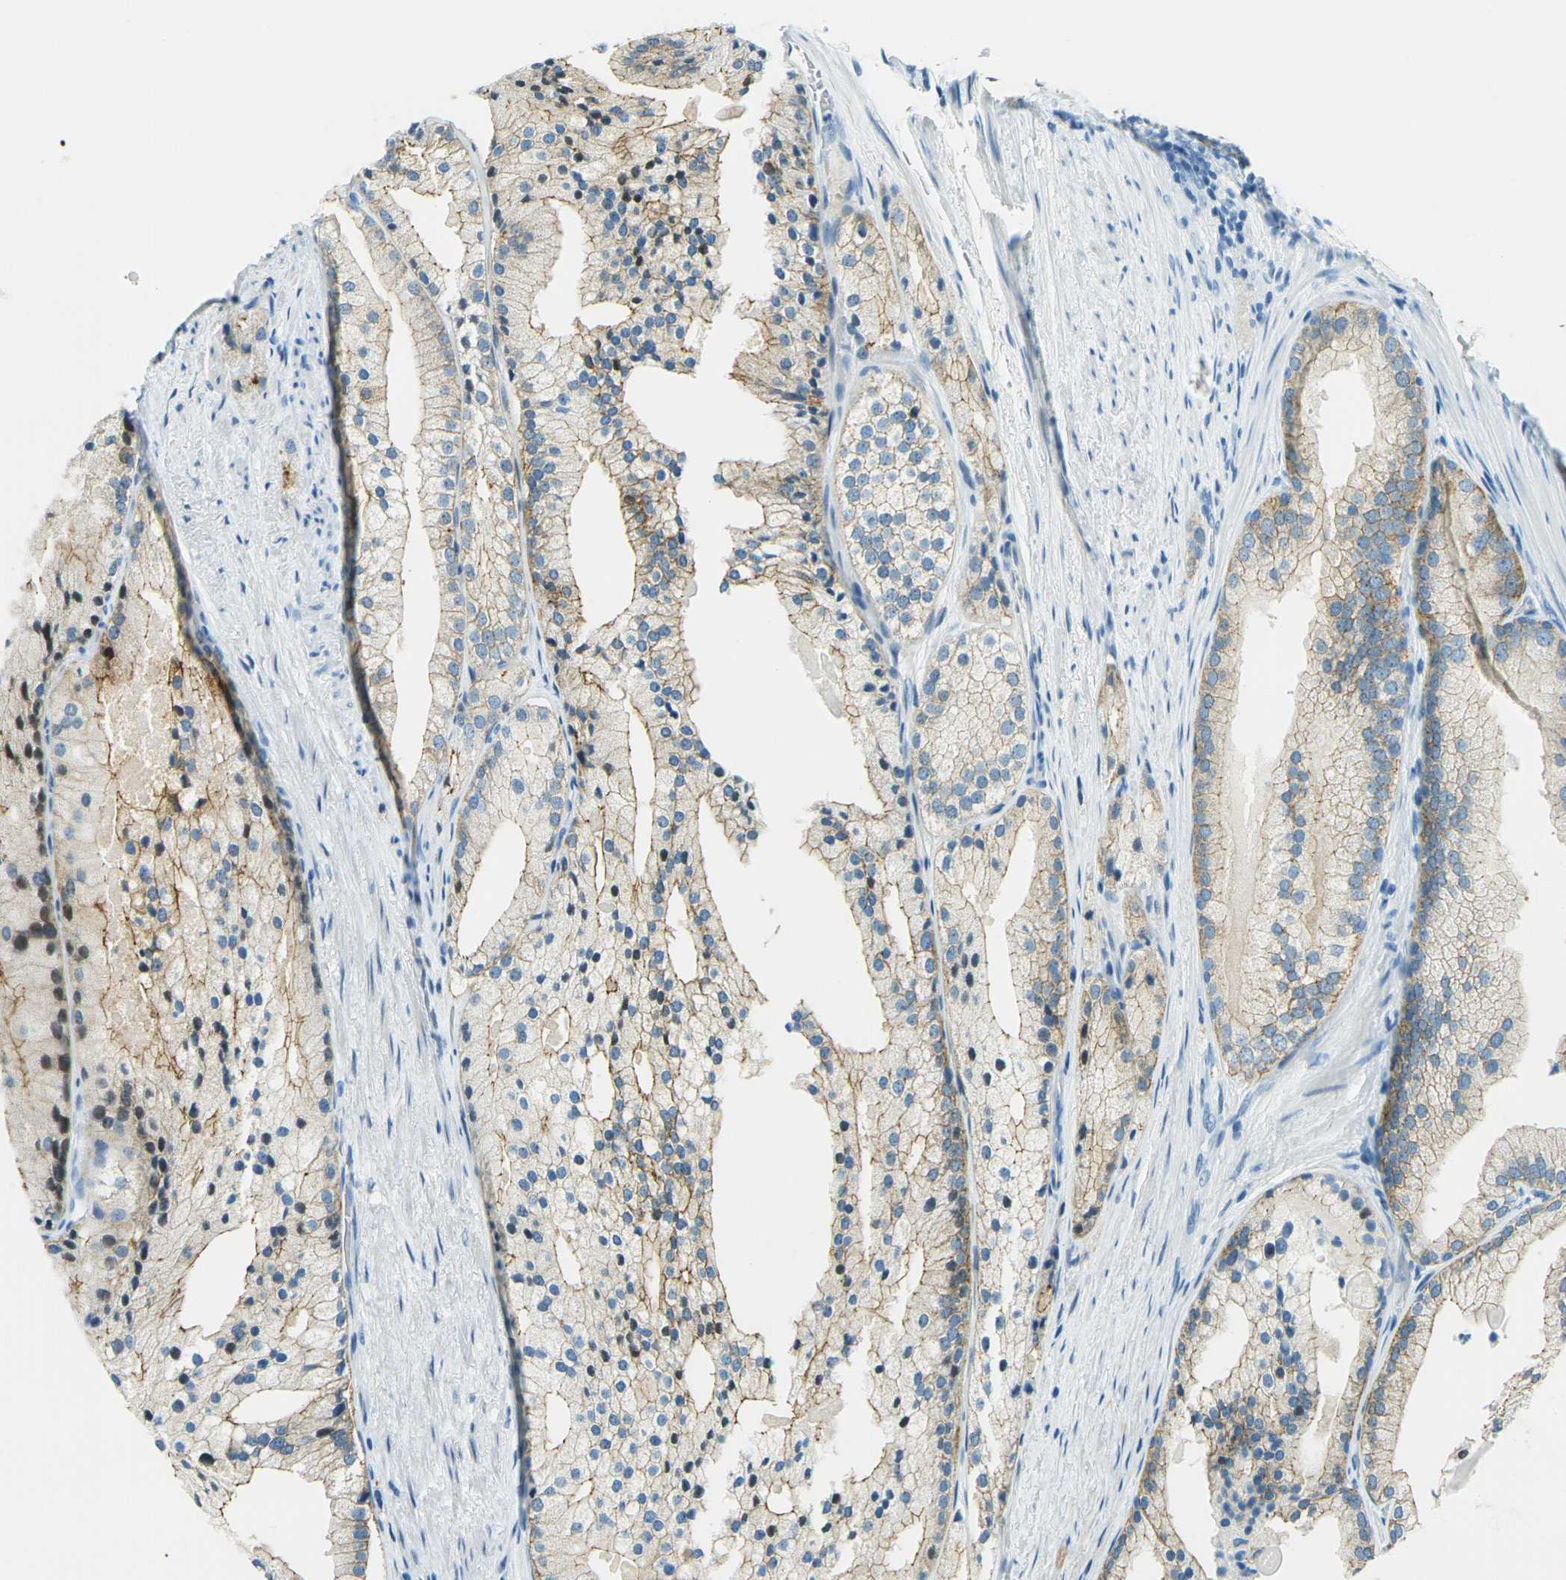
{"staining": {"intensity": "weak", "quantity": ">75%", "location": "cytoplasmic/membranous"}, "tissue": "prostate cancer", "cell_type": "Tumor cells", "image_type": "cancer", "snomed": [{"axis": "morphology", "description": "Adenocarcinoma, Low grade"}, {"axis": "topography", "description": "Prostate"}], "caption": "Immunohistochemistry of prostate low-grade adenocarcinoma shows low levels of weak cytoplasmic/membranous expression in approximately >75% of tumor cells.", "gene": "OCLN", "patient": {"sex": "male", "age": 69}}